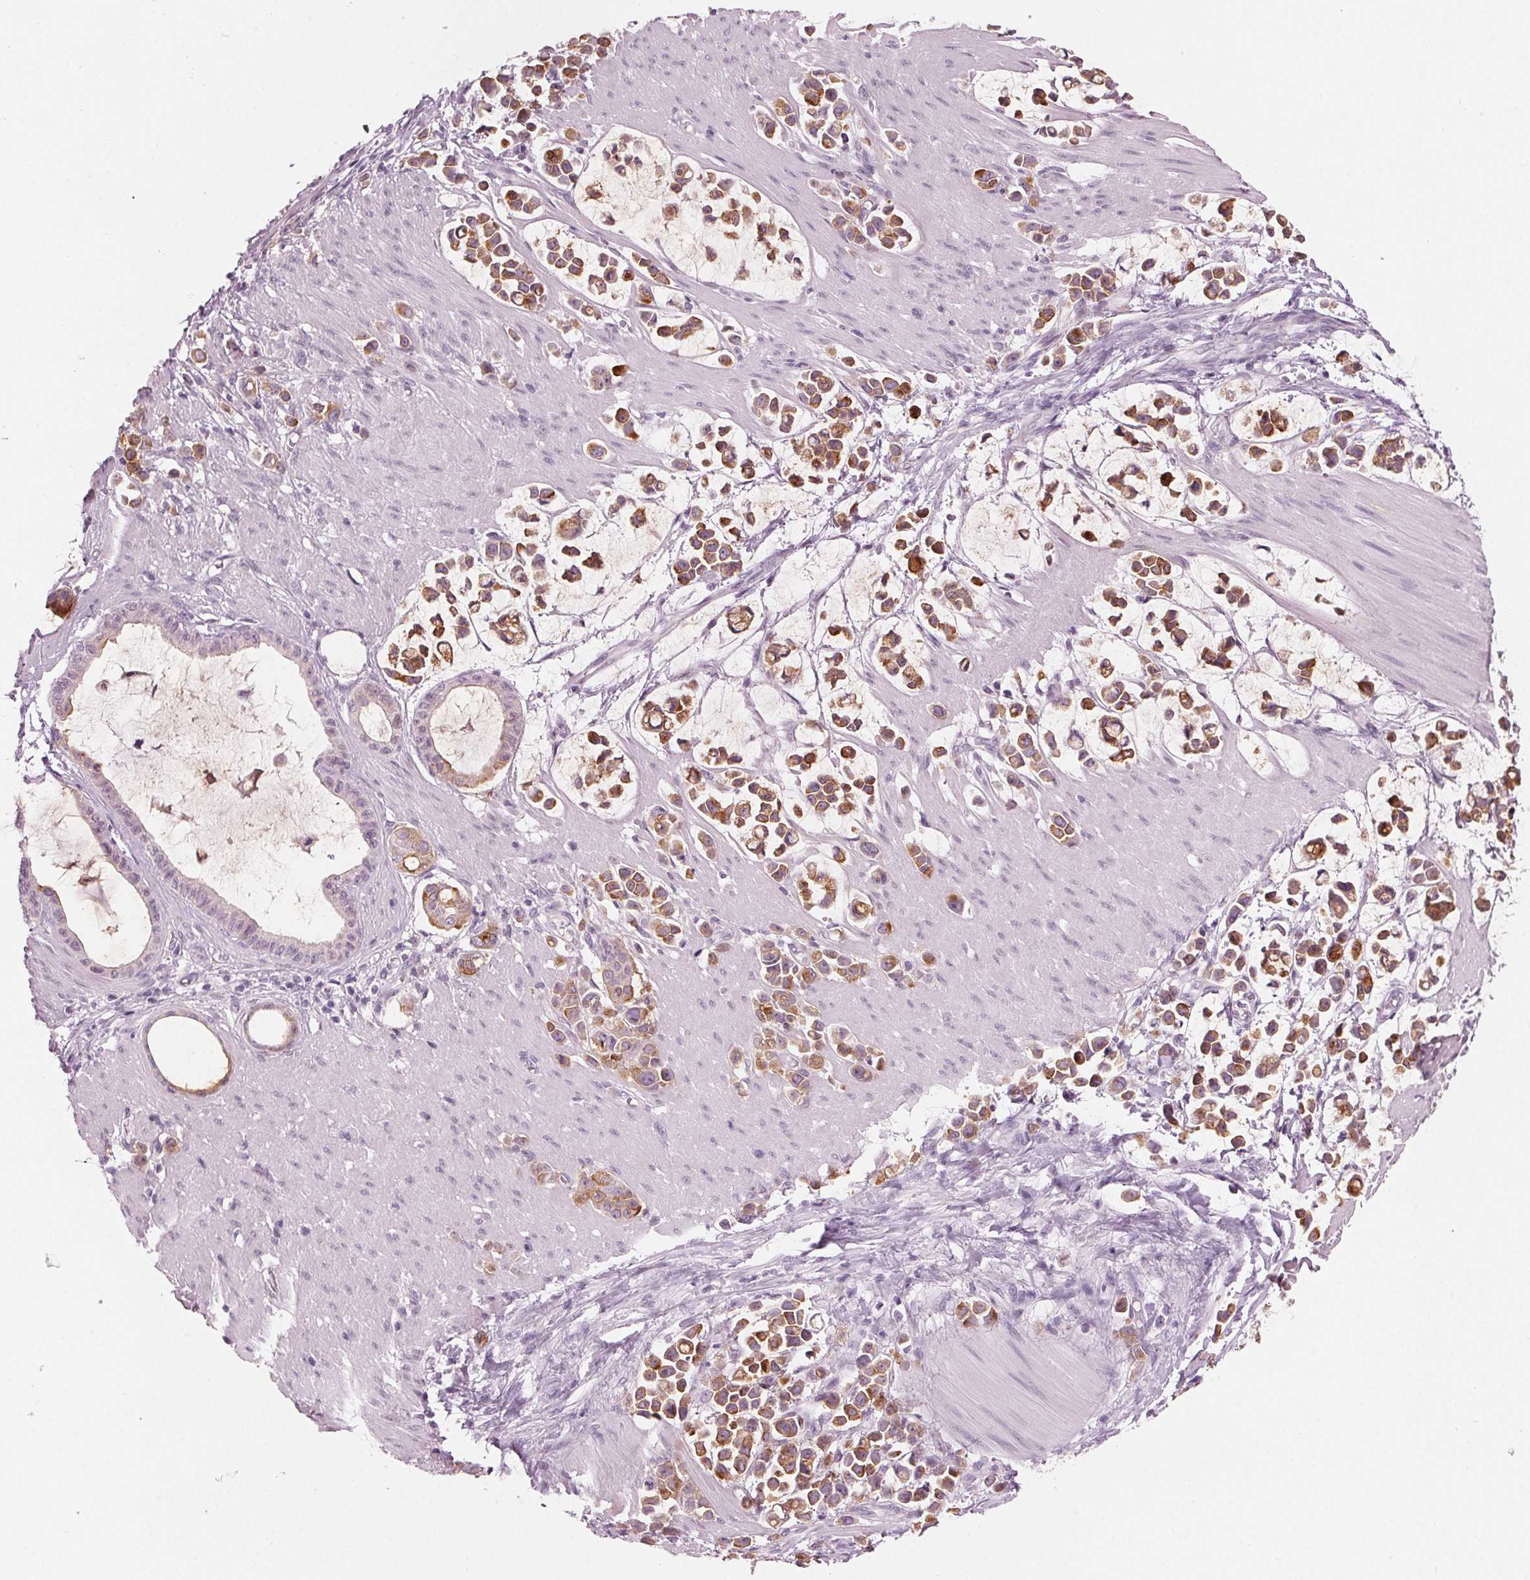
{"staining": {"intensity": "moderate", "quantity": ">75%", "location": "cytoplasmic/membranous"}, "tissue": "stomach cancer", "cell_type": "Tumor cells", "image_type": "cancer", "snomed": [{"axis": "morphology", "description": "Adenocarcinoma, NOS"}, {"axis": "topography", "description": "Stomach"}], "caption": "Protein analysis of stomach adenocarcinoma tissue reveals moderate cytoplasmic/membranous staining in about >75% of tumor cells.", "gene": "PRAP1", "patient": {"sex": "male", "age": 82}}